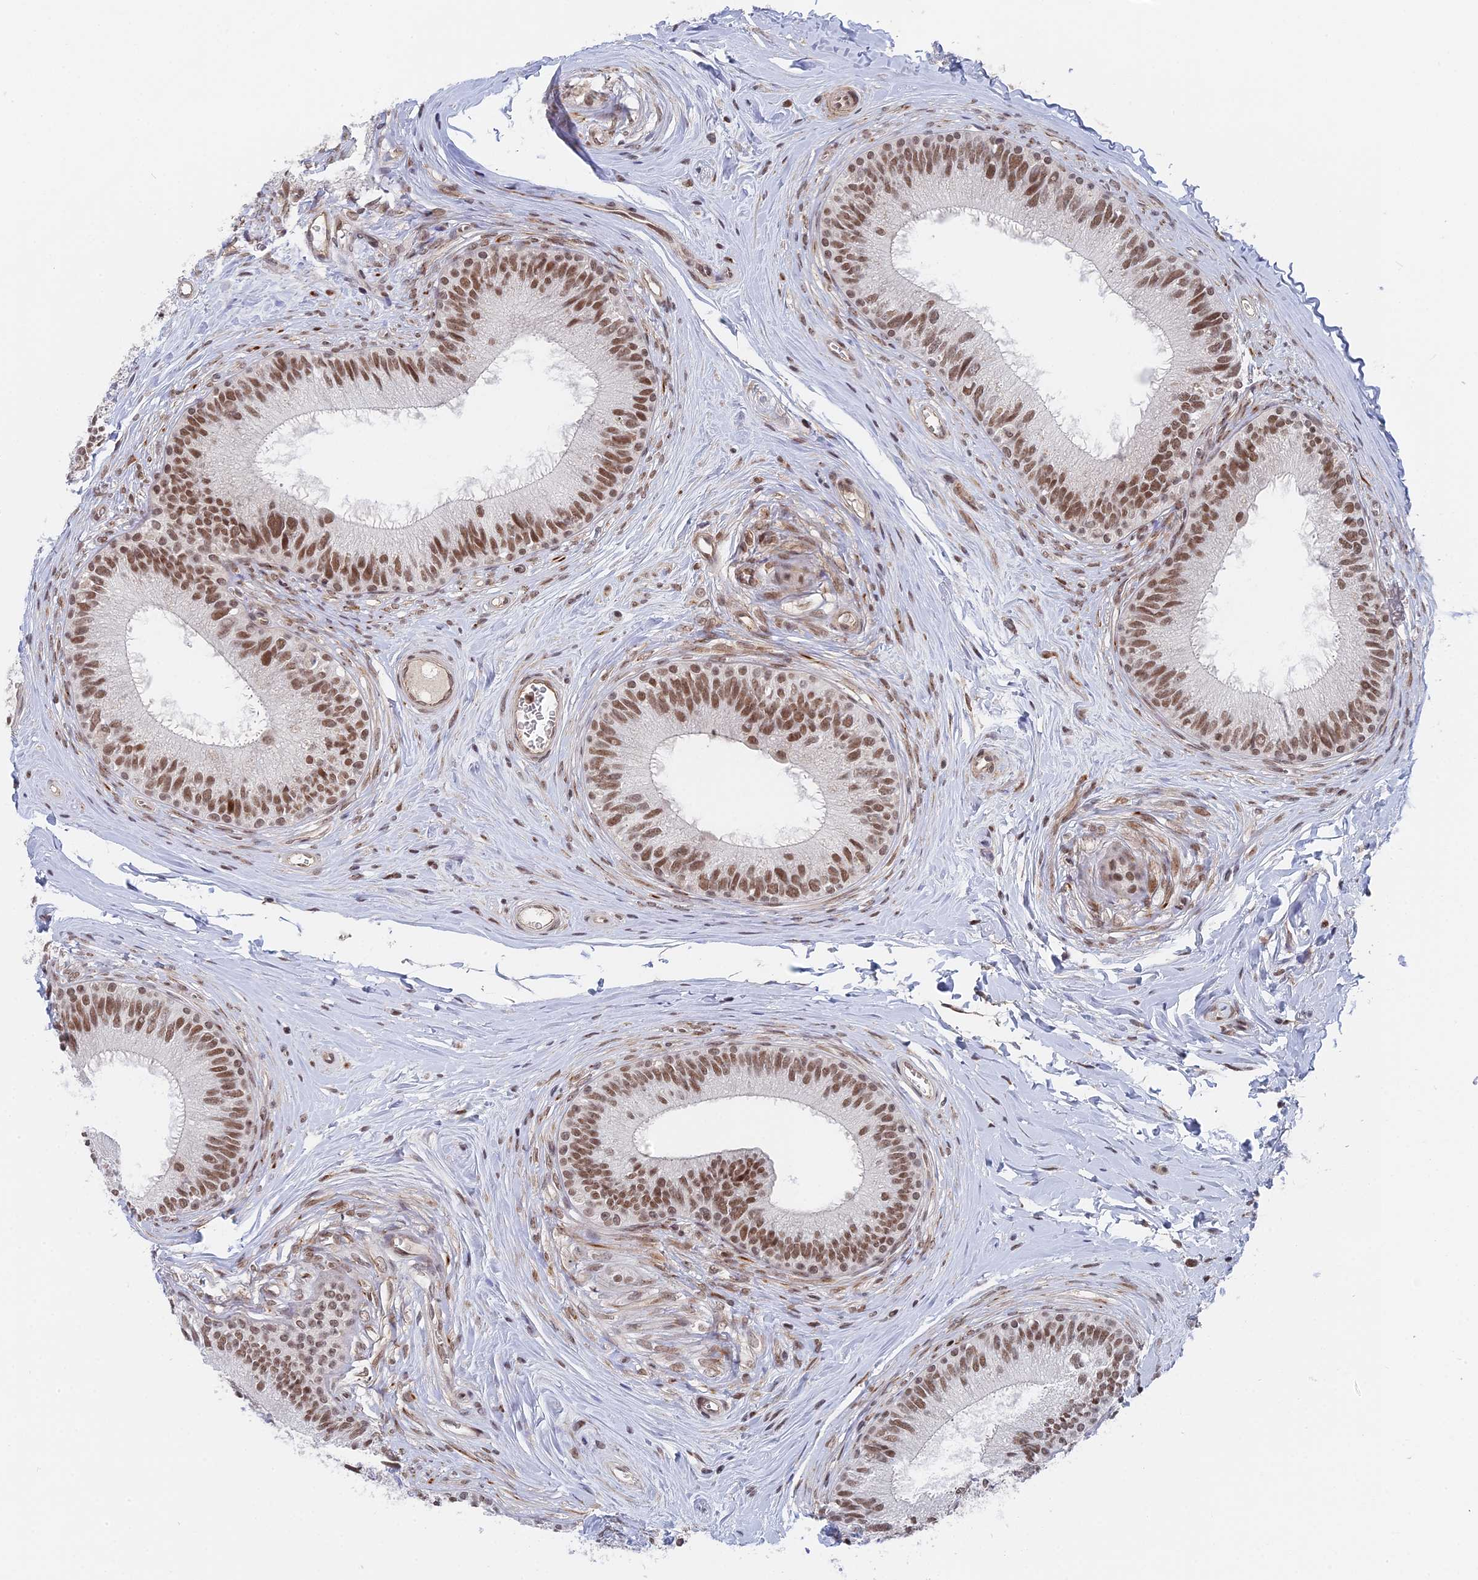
{"staining": {"intensity": "moderate", "quantity": ">75%", "location": "nuclear"}, "tissue": "epididymis", "cell_type": "Glandular cells", "image_type": "normal", "snomed": [{"axis": "morphology", "description": "Normal tissue, NOS"}, {"axis": "topography", "description": "Epididymis"}], "caption": "Protein staining shows moderate nuclear positivity in approximately >75% of glandular cells in normal epididymis. The protein is shown in brown color, while the nuclei are stained blue.", "gene": "CCDC85A", "patient": {"sex": "male", "age": 33}}